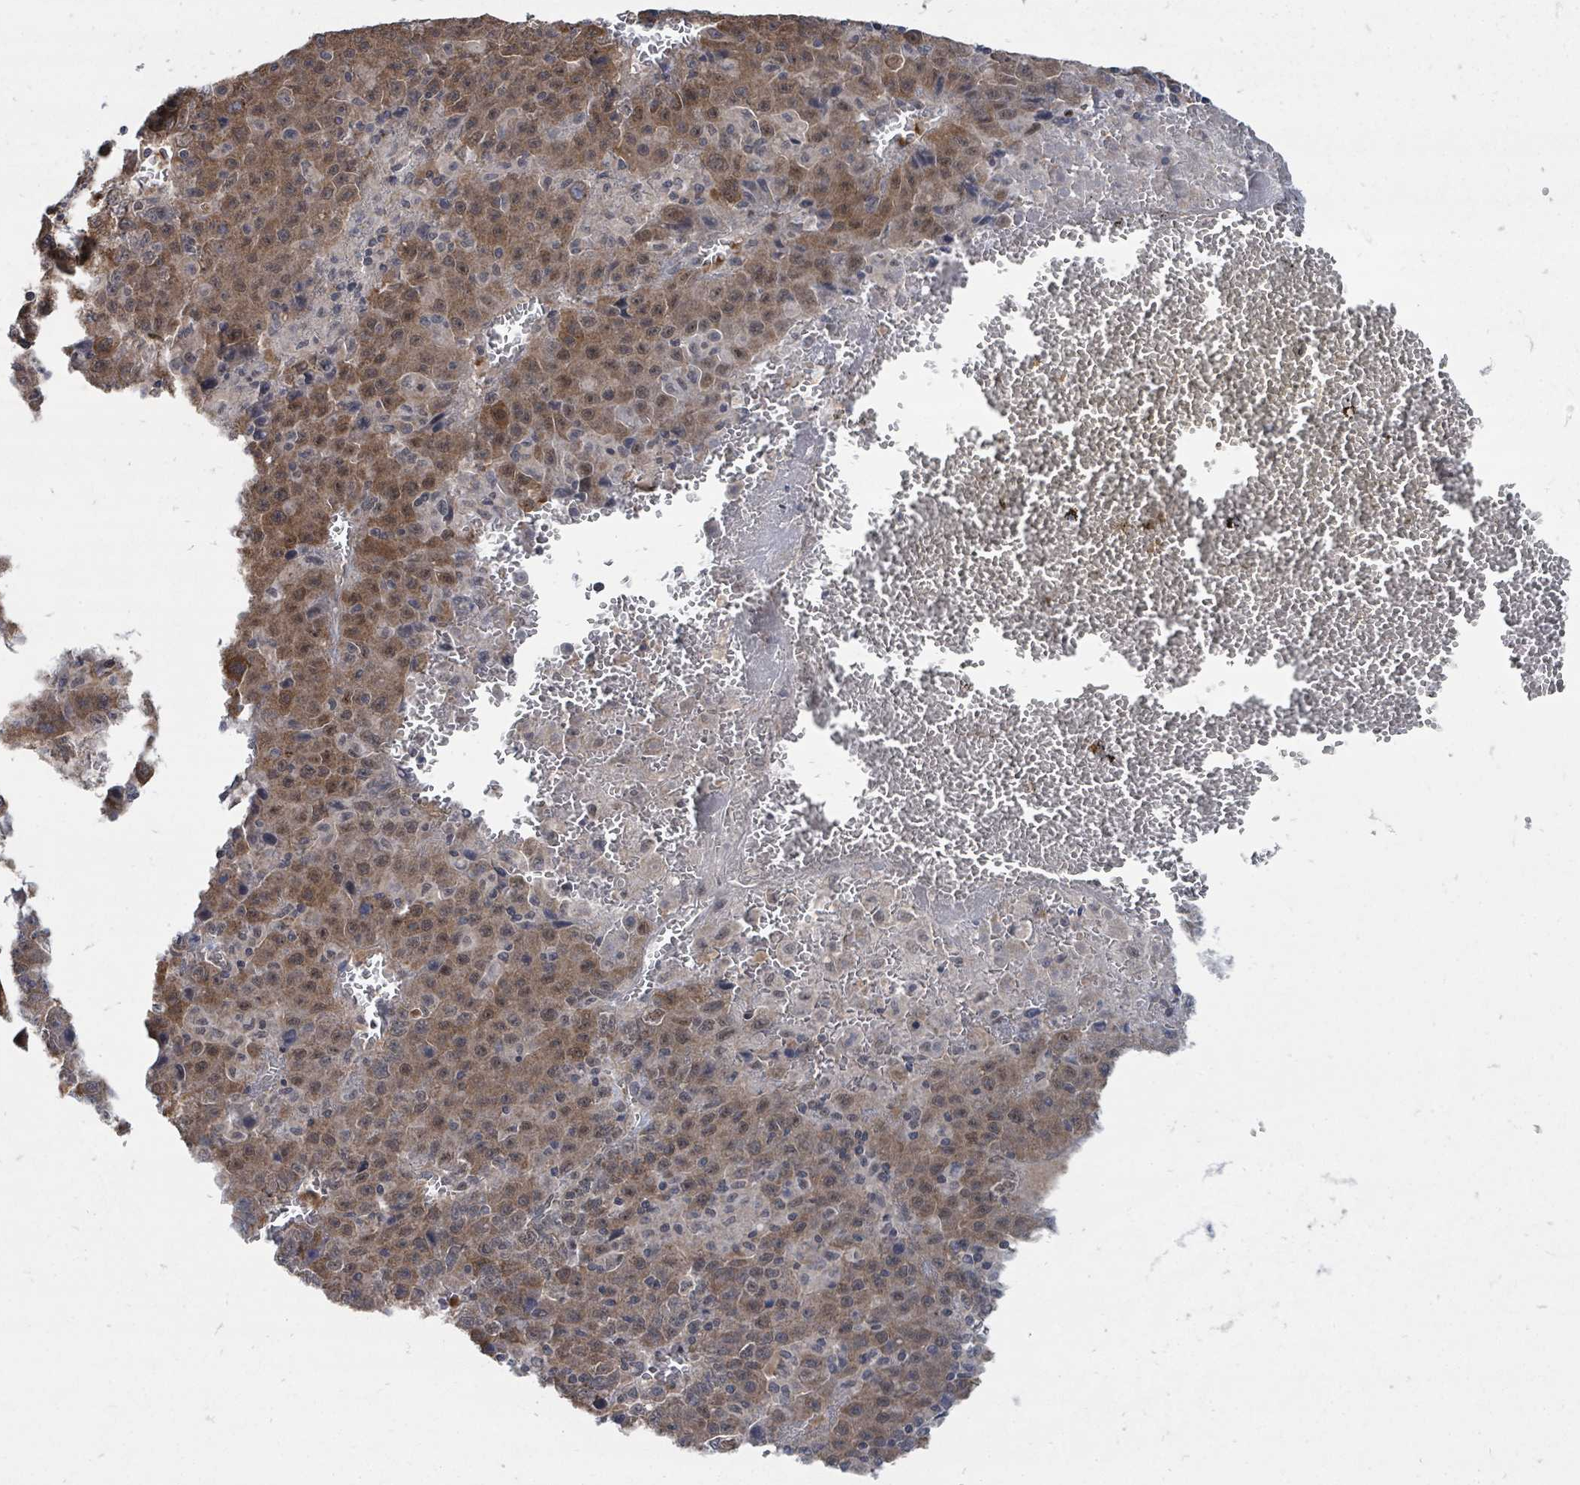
{"staining": {"intensity": "moderate", "quantity": ">75%", "location": "cytoplasmic/membranous,nuclear"}, "tissue": "liver cancer", "cell_type": "Tumor cells", "image_type": "cancer", "snomed": [{"axis": "morphology", "description": "Carcinoma, Hepatocellular, NOS"}, {"axis": "topography", "description": "Liver"}], "caption": "Immunohistochemistry (IHC) micrograph of hepatocellular carcinoma (liver) stained for a protein (brown), which reveals medium levels of moderate cytoplasmic/membranous and nuclear expression in about >75% of tumor cells.", "gene": "MAGOHB", "patient": {"sex": "female", "age": 53}}